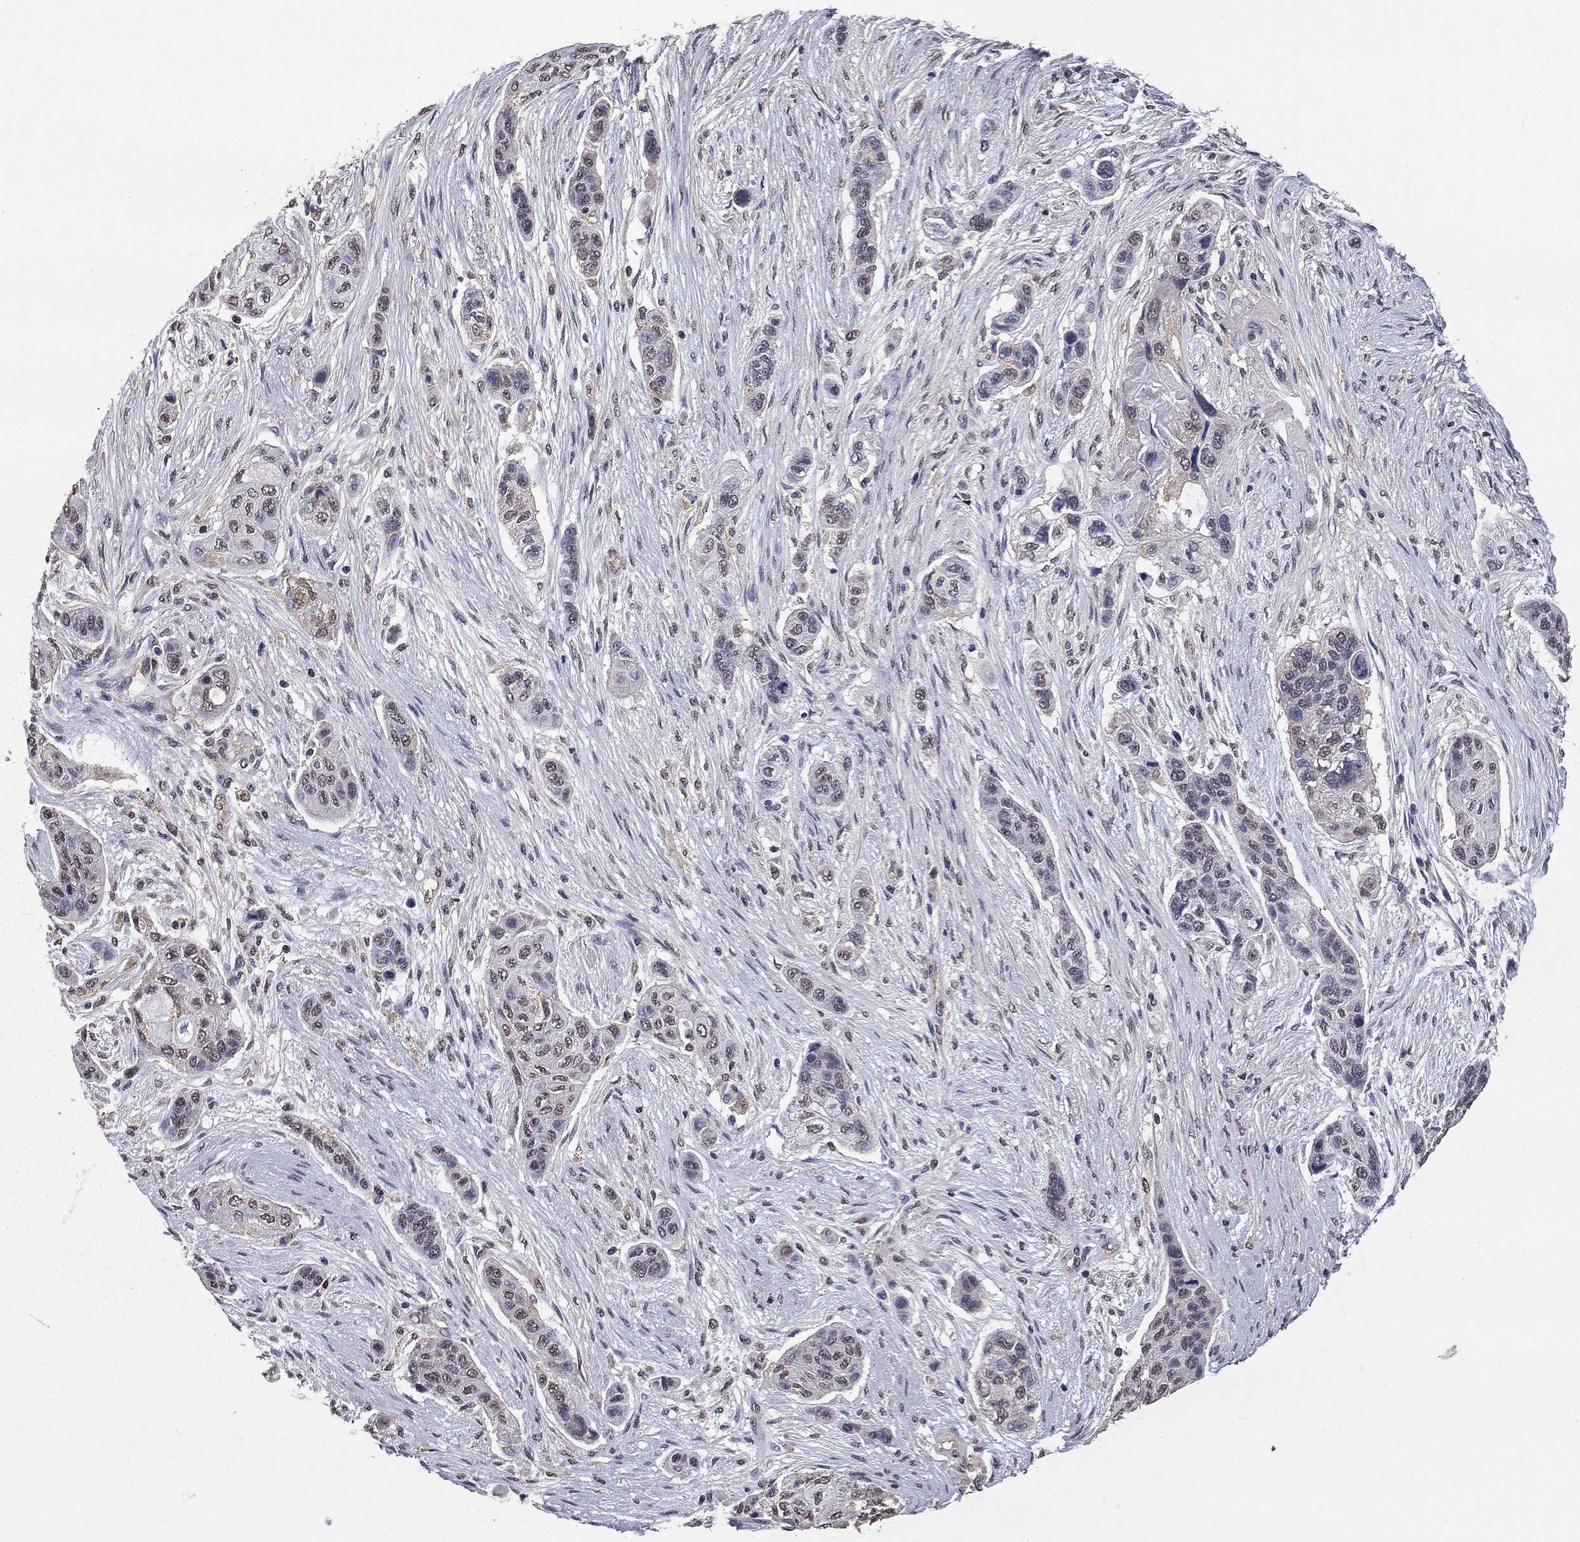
{"staining": {"intensity": "negative", "quantity": "none", "location": "none"}, "tissue": "lung cancer", "cell_type": "Tumor cells", "image_type": "cancer", "snomed": [{"axis": "morphology", "description": "Squamous cell carcinoma, NOS"}, {"axis": "topography", "description": "Lung"}], "caption": "Squamous cell carcinoma (lung) was stained to show a protein in brown. There is no significant expression in tumor cells.", "gene": "MFAP3L", "patient": {"sex": "male", "age": 69}}